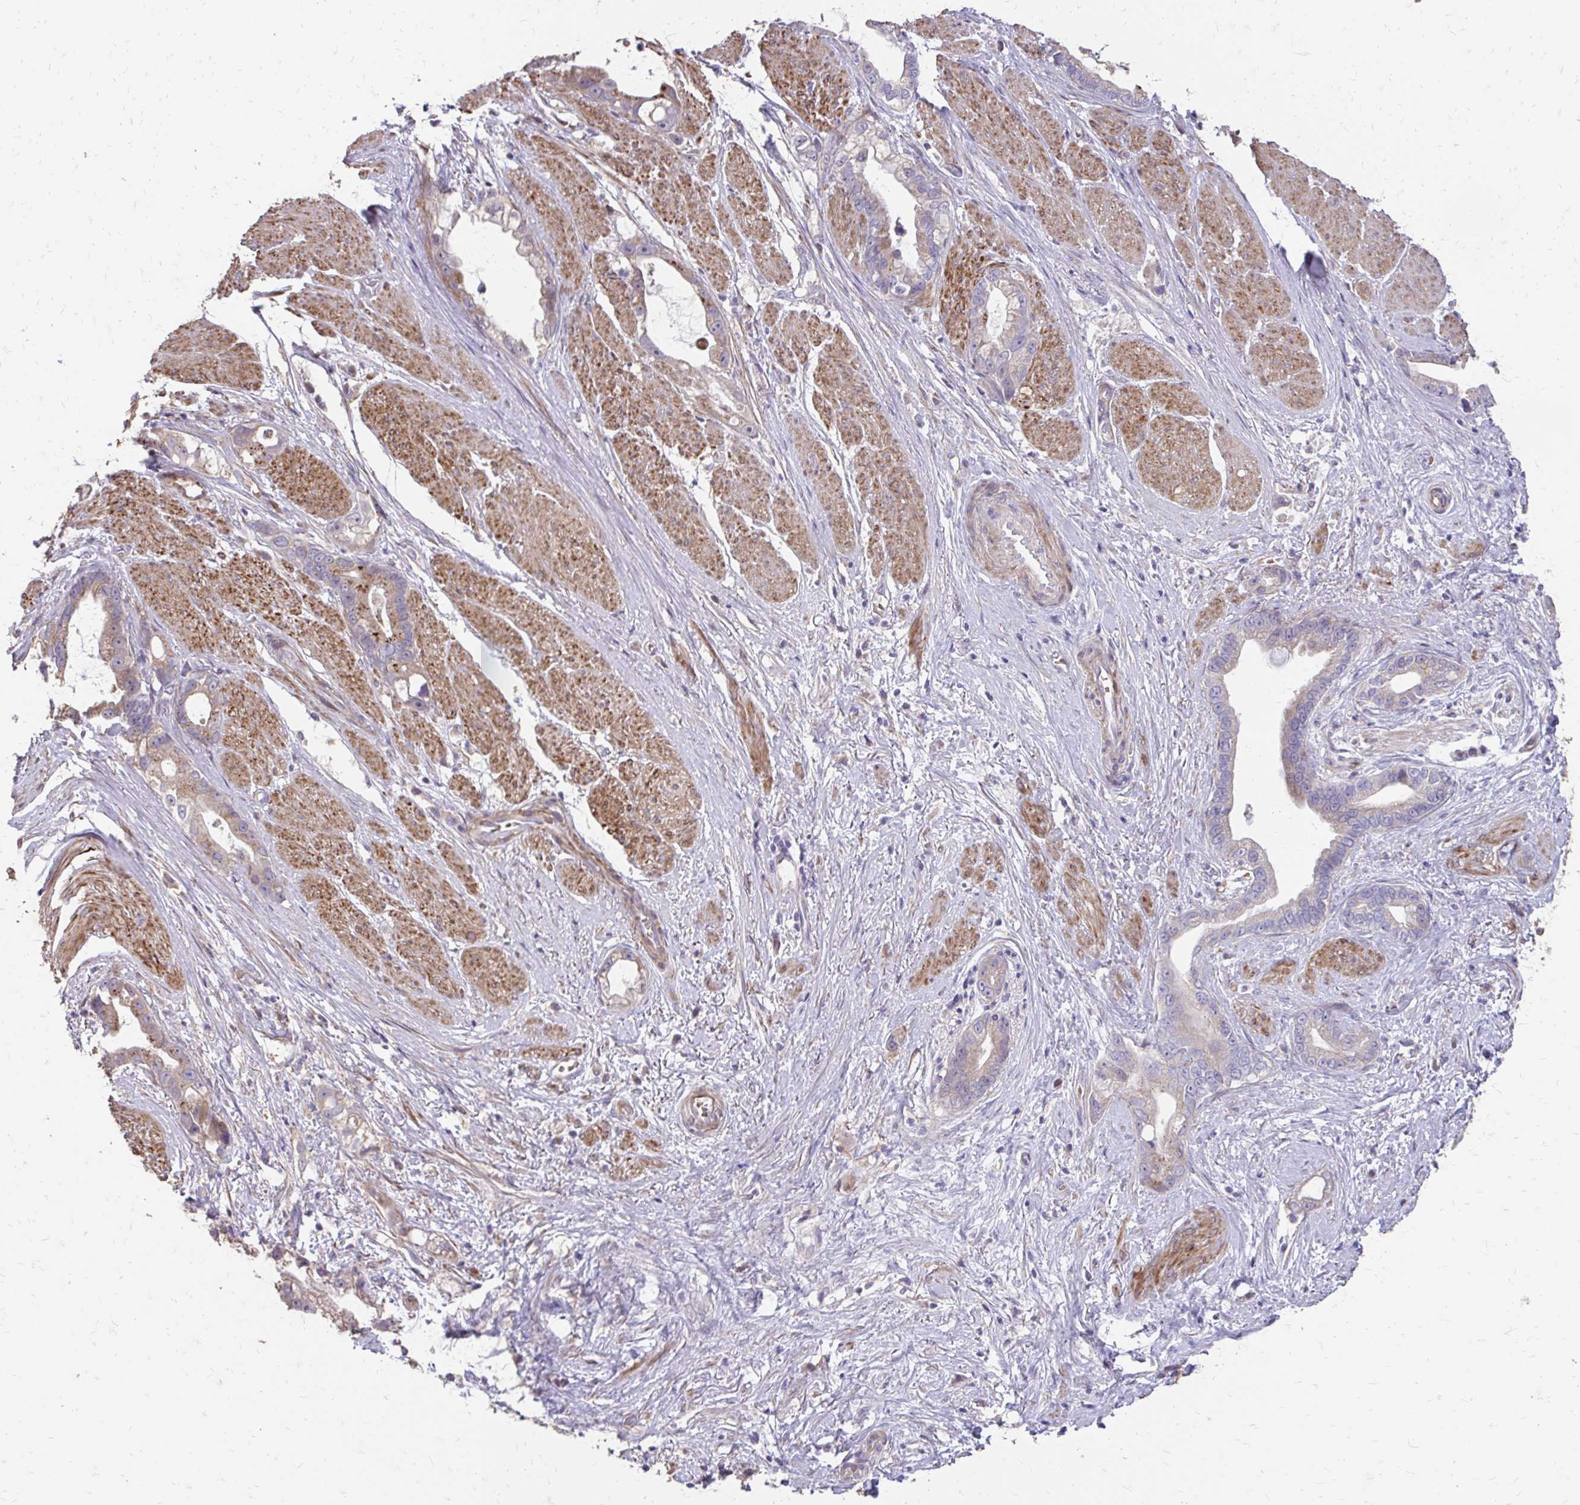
{"staining": {"intensity": "weak", "quantity": "25%-75%", "location": "cytoplasmic/membranous"}, "tissue": "stomach cancer", "cell_type": "Tumor cells", "image_type": "cancer", "snomed": [{"axis": "morphology", "description": "Adenocarcinoma, NOS"}, {"axis": "topography", "description": "Stomach"}], "caption": "Immunohistochemistry (IHC) image of neoplastic tissue: human stomach adenocarcinoma stained using IHC demonstrates low levels of weak protein expression localized specifically in the cytoplasmic/membranous of tumor cells, appearing as a cytoplasmic/membranous brown color.", "gene": "MYORG", "patient": {"sex": "male", "age": 55}}